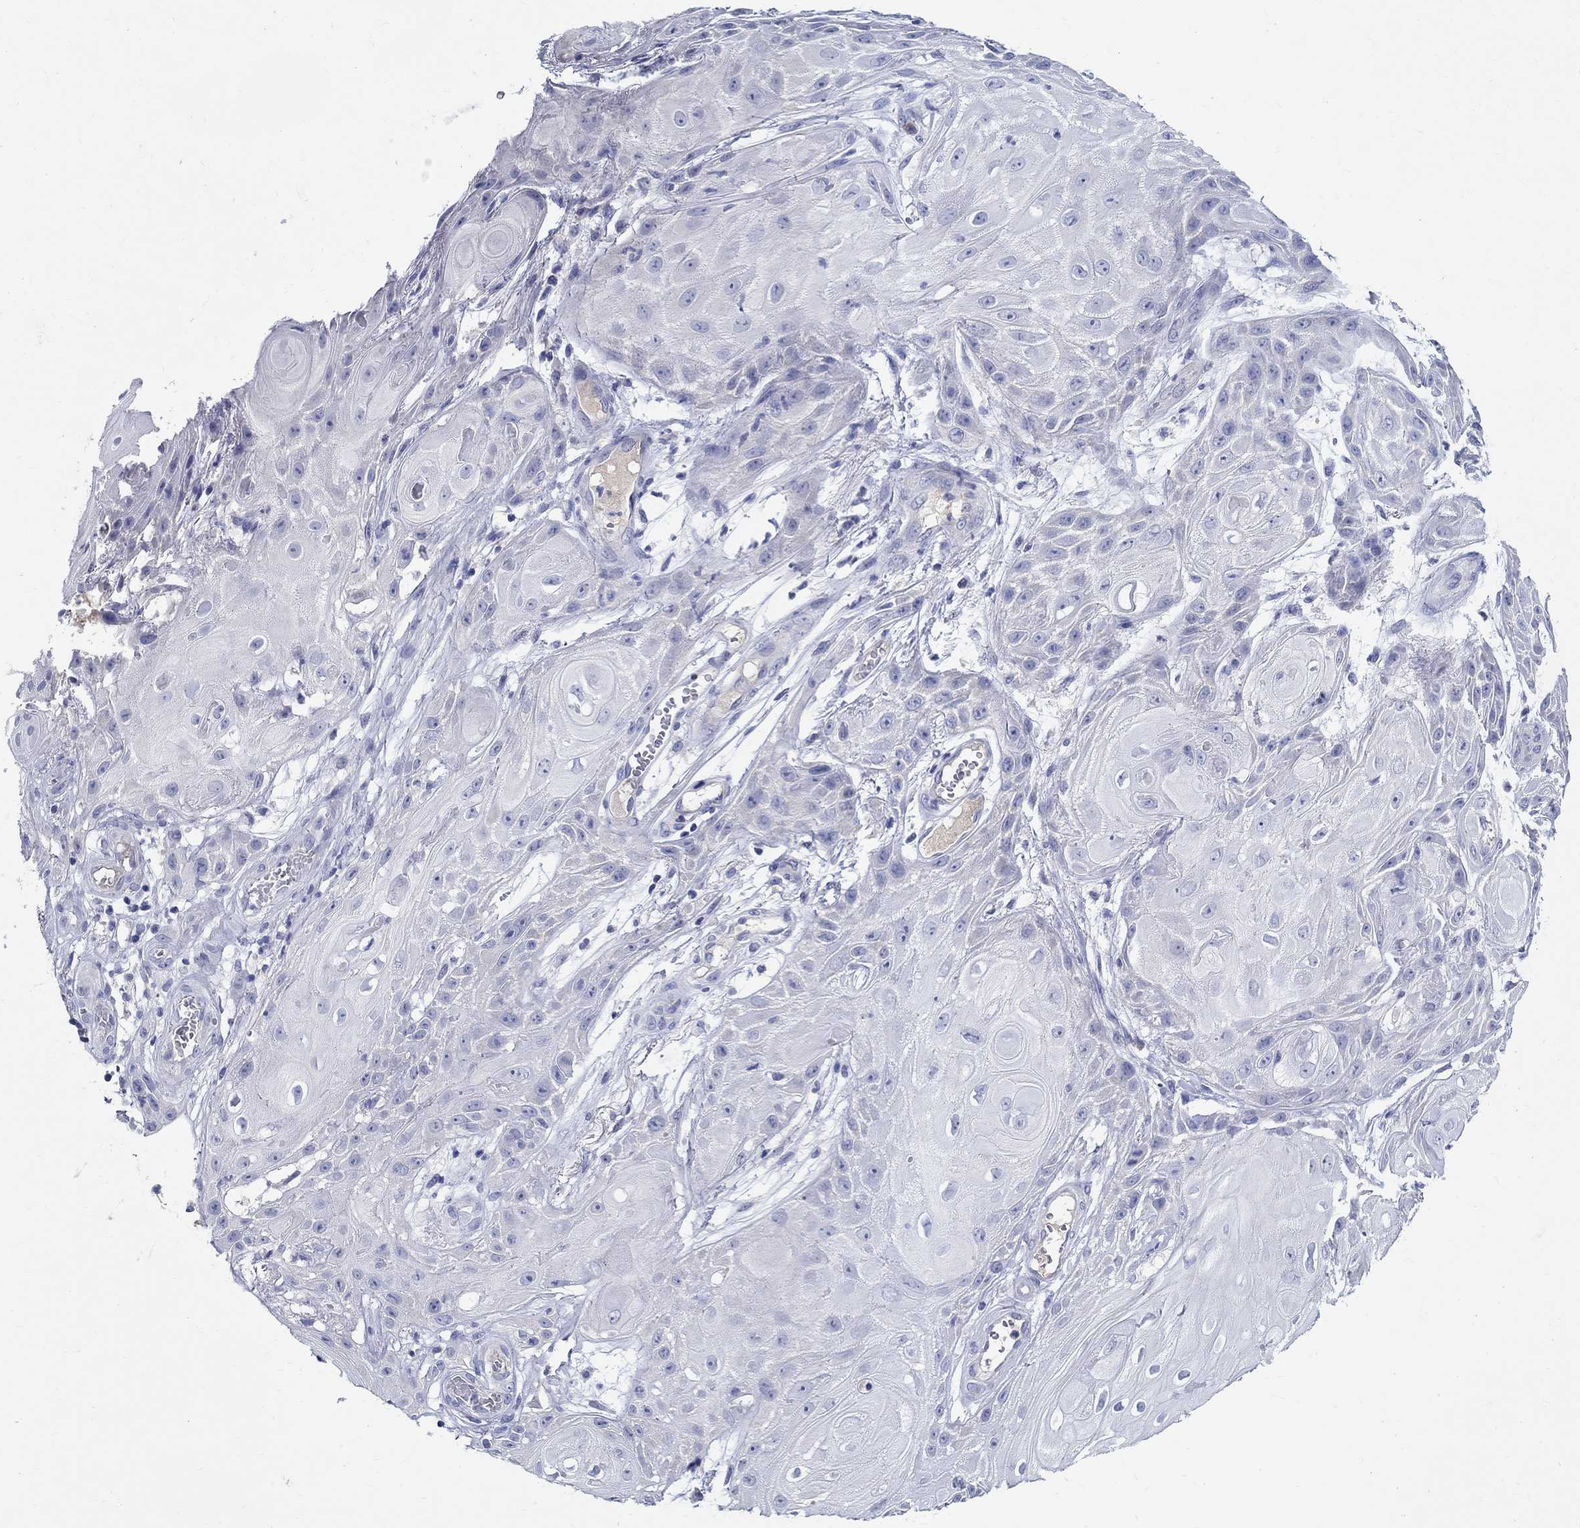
{"staining": {"intensity": "negative", "quantity": "none", "location": "none"}, "tissue": "skin cancer", "cell_type": "Tumor cells", "image_type": "cancer", "snomed": [{"axis": "morphology", "description": "Squamous cell carcinoma, NOS"}, {"axis": "topography", "description": "Skin"}], "caption": "Protein analysis of skin cancer (squamous cell carcinoma) demonstrates no significant positivity in tumor cells. The staining was performed using DAB (3,3'-diaminobenzidine) to visualize the protein expression in brown, while the nuclei were stained in blue with hematoxylin (Magnification: 20x).", "gene": "CRYGD", "patient": {"sex": "male", "age": 62}}